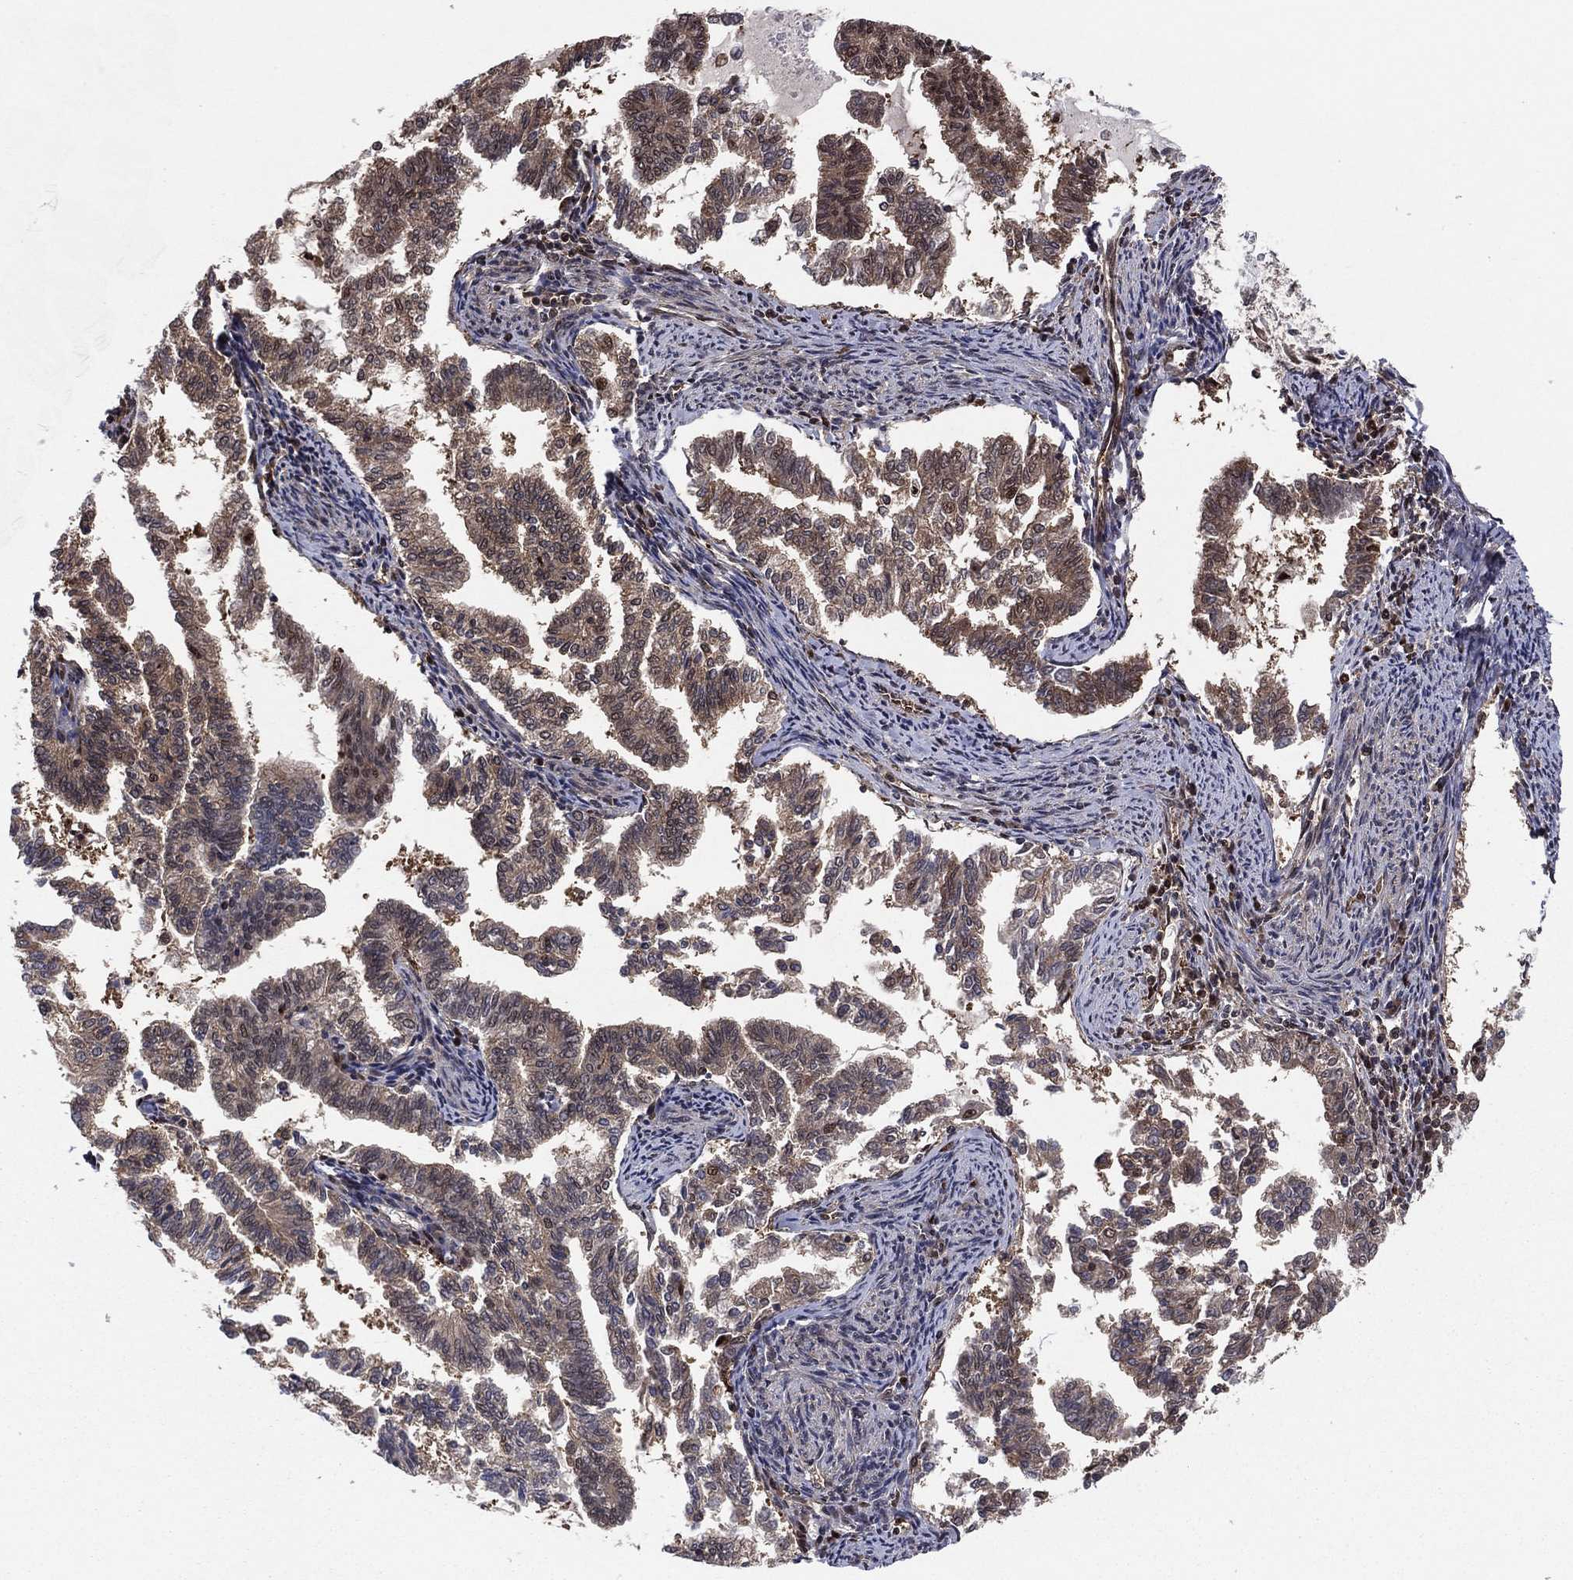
{"staining": {"intensity": "moderate", "quantity": "25%-75%", "location": "cytoplasmic/membranous"}, "tissue": "endometrial cancer", "cell_type": "Tumor cells", "image_type": "cancer", "snomed": [{"axis": "morphology", "description": "Adenocarcinoma, NOS"}, {"axis": "topography", "description": "Endometrium"}], "caption": "DAB immunohistochemical staining of endometrial cancer (adenocarcinoma) demonstrates moderate cytoplasmic/membranous protein positivity in approximately 25%-75% of tumor cells.", "gene": "ICOSLG", "patient": {"sex": "female", "age": 79}}